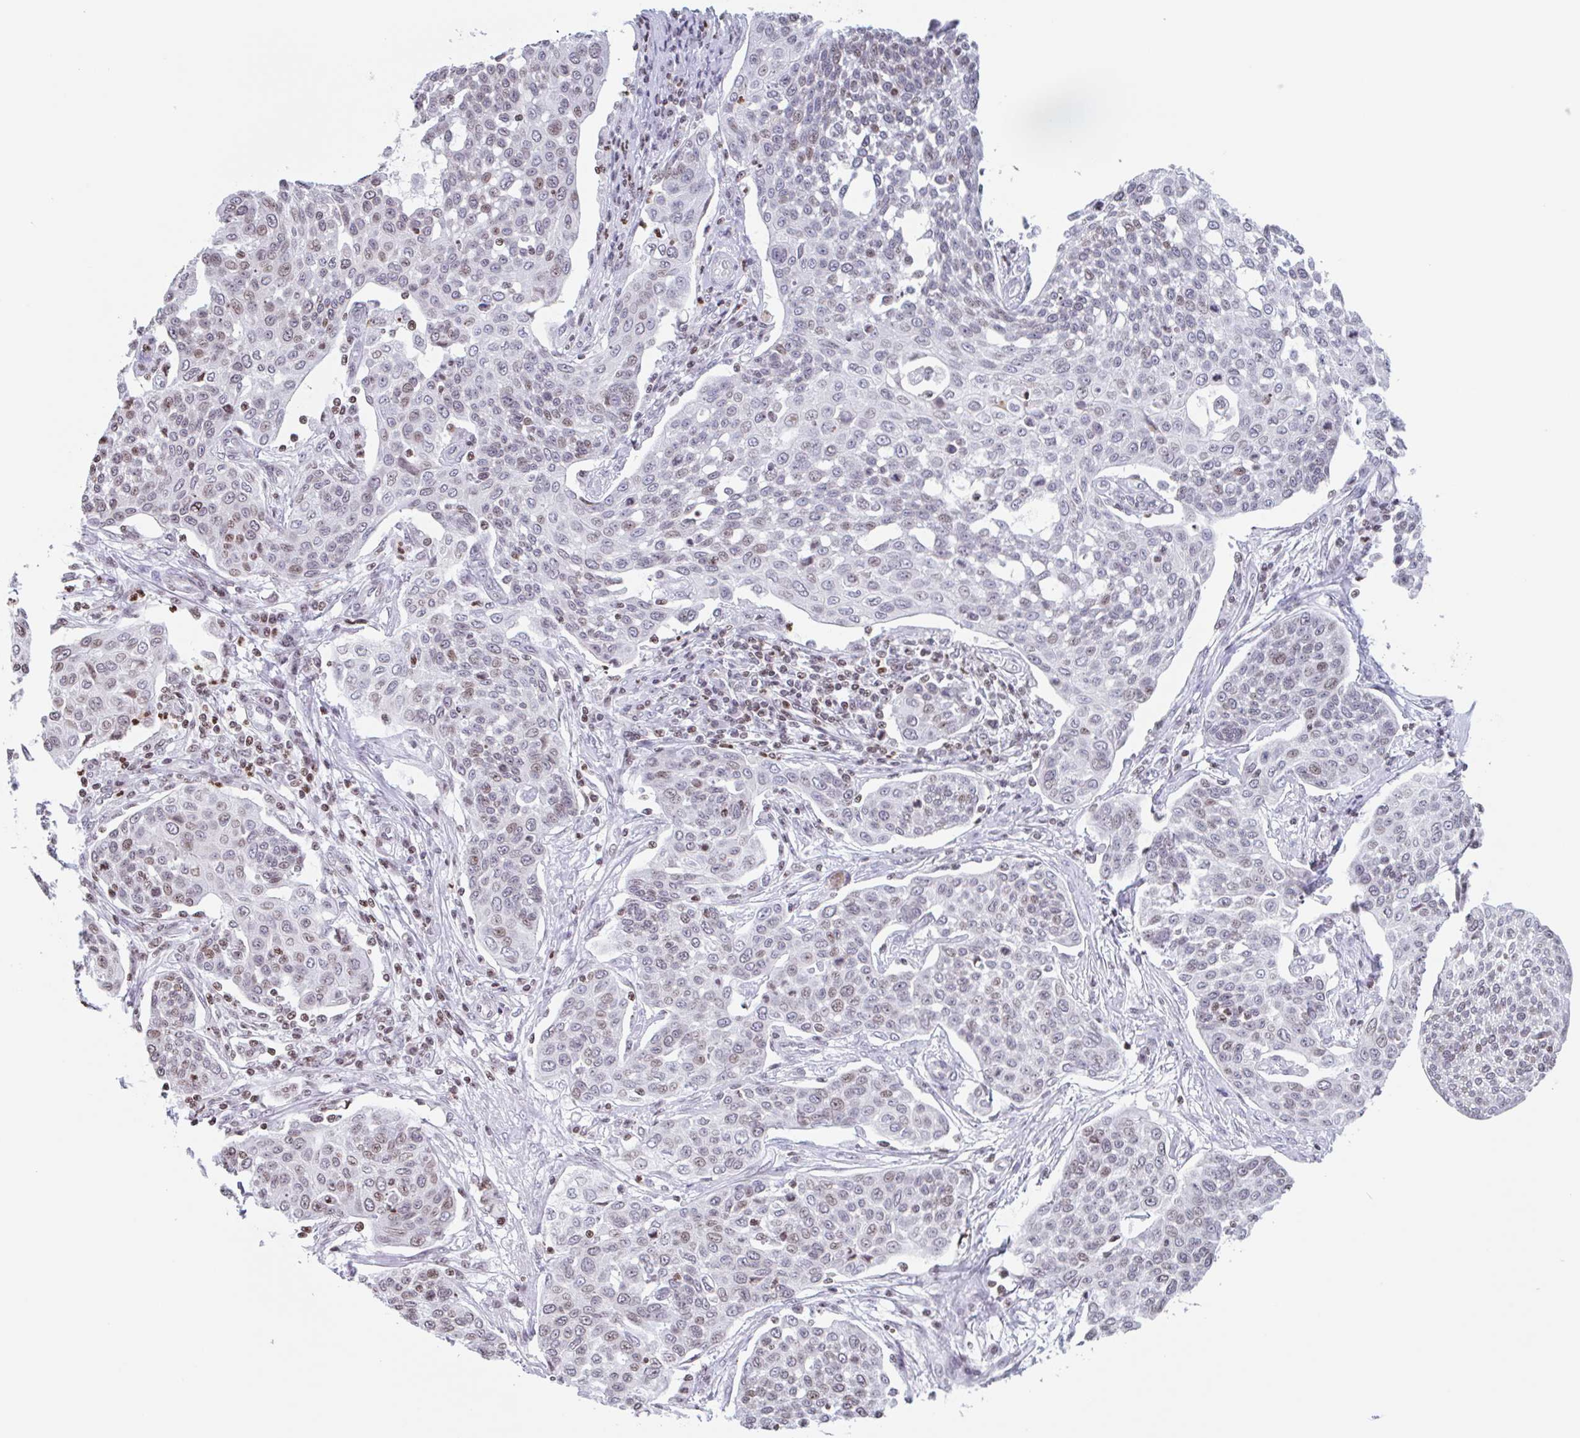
{"staining": {"intensity": "weak", "quantity": ">75%", "location": "nuclear"}, "tissue": "cervical cancer", "cell_type": "Tumor cells", "image_type": "cancer", "snomed": [{"axis": "morphology", "description": "Squamous cell carcinoma, NOS"}, {"axis": "topography", "description": "Cervix"}], "caption": "Weak nuclear staining for a protein is seen in about >75% of tumor cells of cervical squamous cell carcinoma using immunohistochemistry (IHC).", "gene": "NOL6", "patient": {"sex": "female", "age": 34}}